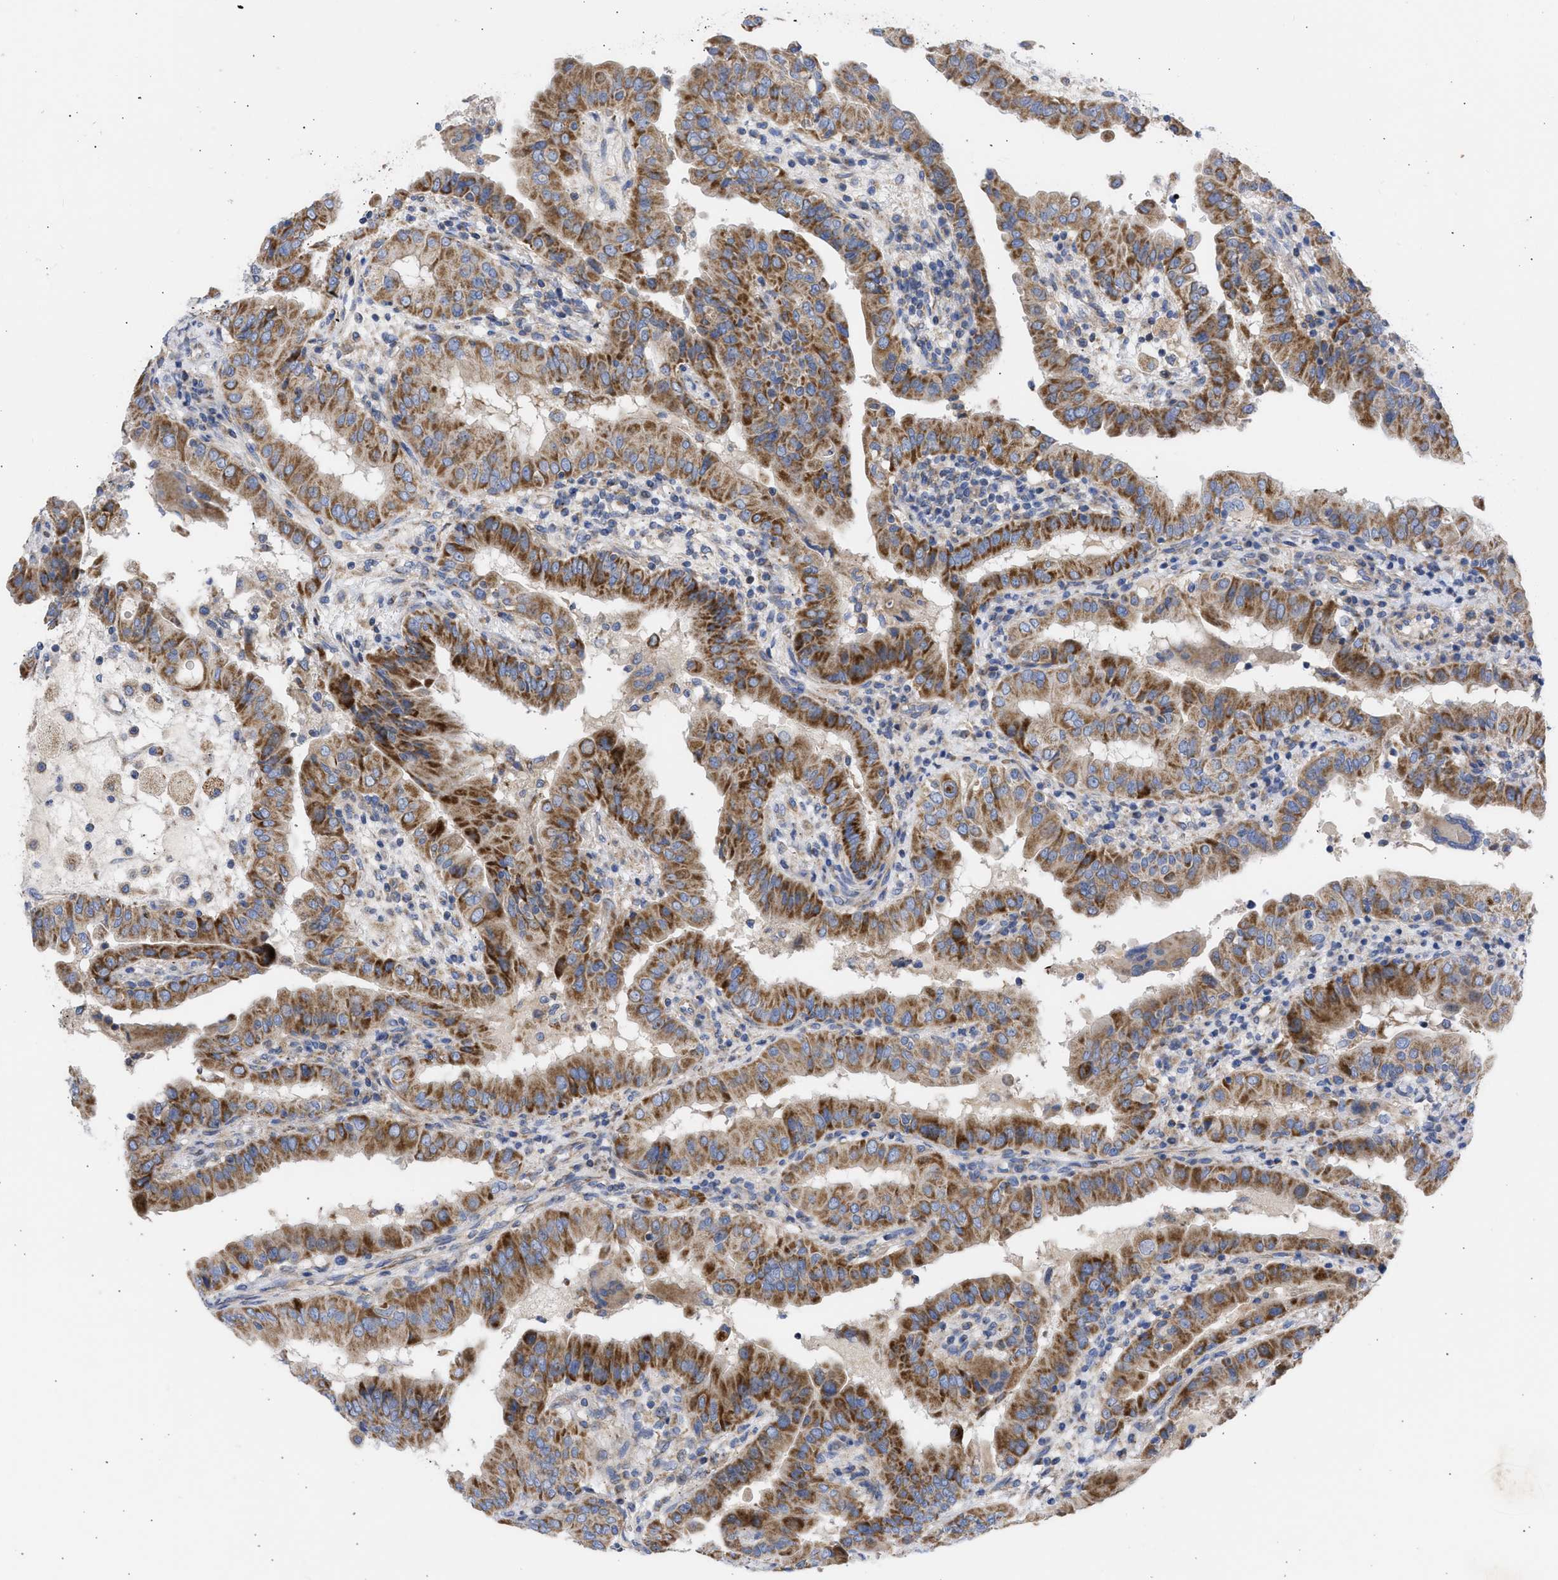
{"staining": {"intensity": "strong", "quantity": ">75%", "location": "cytoplasmic/membranous"}, "tissue": "thyroid cancer", "cell_type": "Tumor cells", "image_type": "cancer", "snomed": [{"axis": "morphology", "description": "Papillary adenocarcinoma, NOS"}, {"axis": "topography", "description": "Thyroid gland"}], "caption": "The photomicrograph shows staining of thyroid papillary adenocarcinoma, revealing strong cytoplasmic/membranous protein expression (brown color) within tumor cells. (Stains: DAB (3,3'-diaminobenzidine) in brown, nuclei in blue, Microscopy: brightfield microscopy at high magnification).", "gene": "BTG3", "patient": {"sex": "male", "age": 33}}